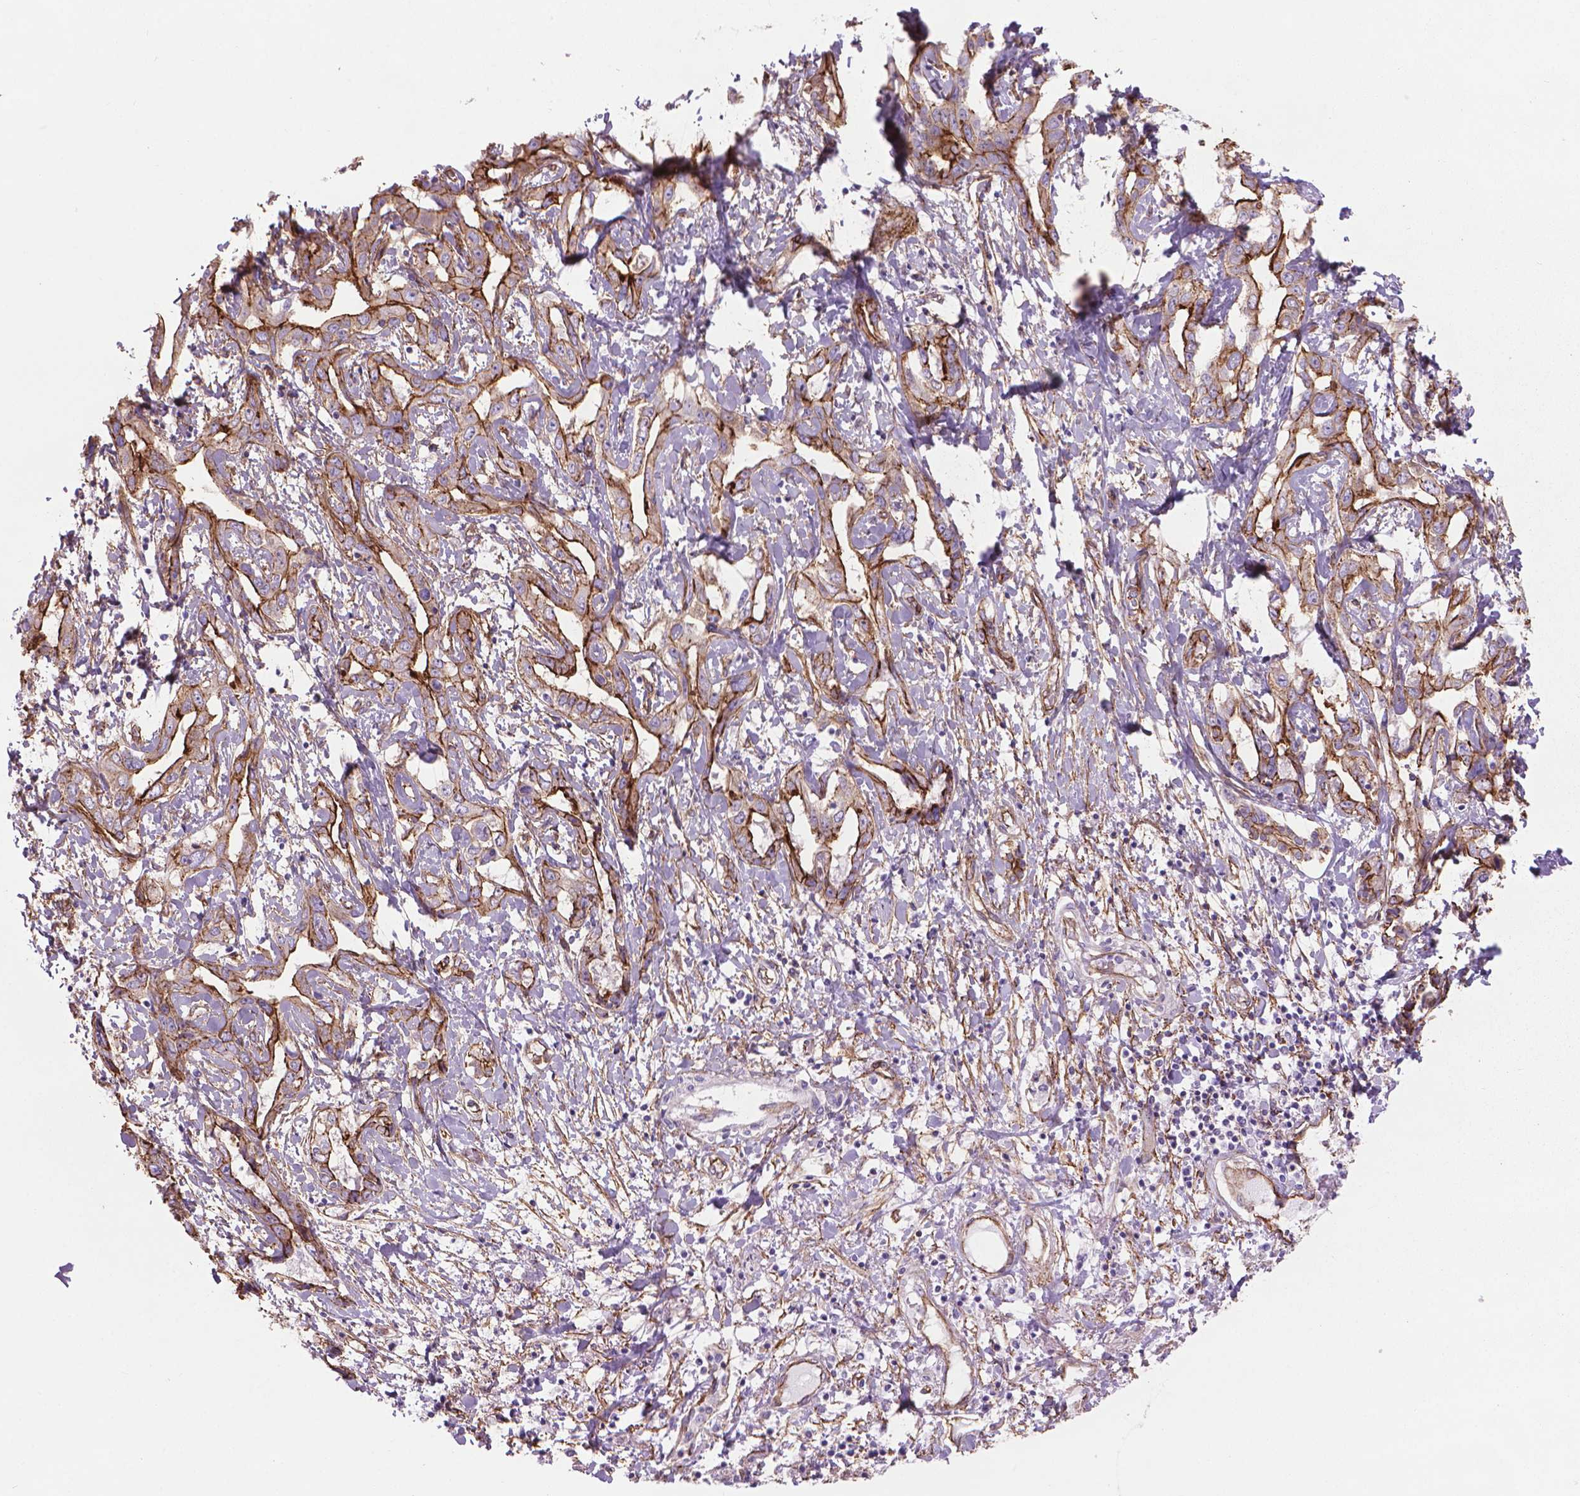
{"staining": {"intensity": "strong", "quantity": ">75%", "location": "cytoplasmic/membranous"}, "tissue": "liver cancer", "cell_type": "Tumor cells", "image_type": "cancer", "snomed": [{"axis": "morphology", "description": "Cholangiocarcinoma"}, {"axis": "topography", "description": "Liver"}], "caption": "Human liver cholangiocarcinoma stained with a brown dye demonstrates strong cytoplasmic/membranous positive staining in about >75% of tumor cells.", "gene": "TENT5A", "patient": {"sex": "male", "age": 59}}